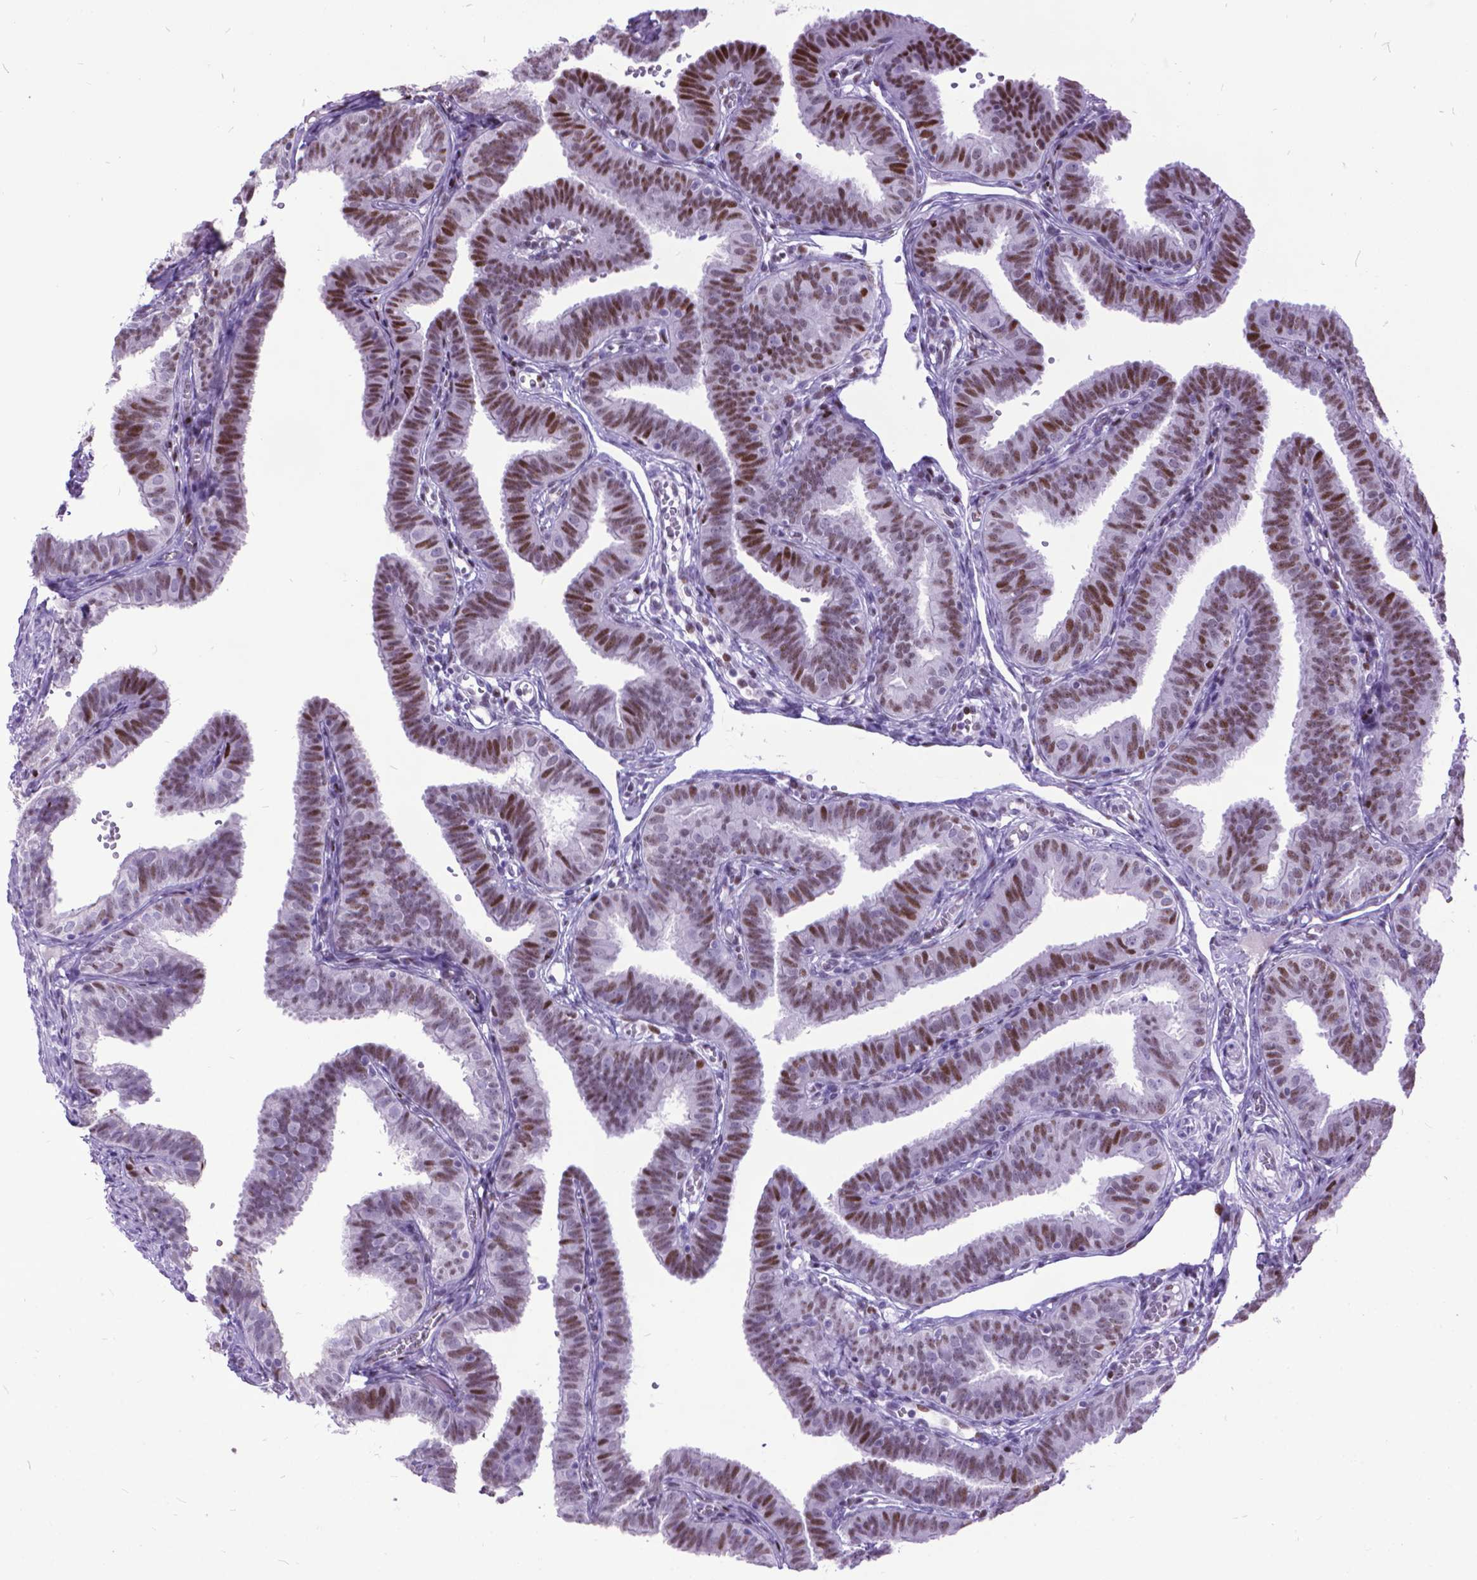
{"staining": {"intensity": "moderate", "quantity": ">75%", "location": "nuclear"}, "tissue": "fallopian tube", "cell_type": "Glandular cells", "image_type": "normal", "snomed": [{"axis": "morphology", "description": "Normal tissue, NOS"}, {"axis": "topography", "description": "Fallopian tube"}], "caption": "Immunohistochemical staining of unremarkable human fallopian tube shows >75% levels of moderate nuclear protein expression in about >75% of glandular cells.", "gene": "POLE4", "patient": {"sex": "female", "age": 25}}